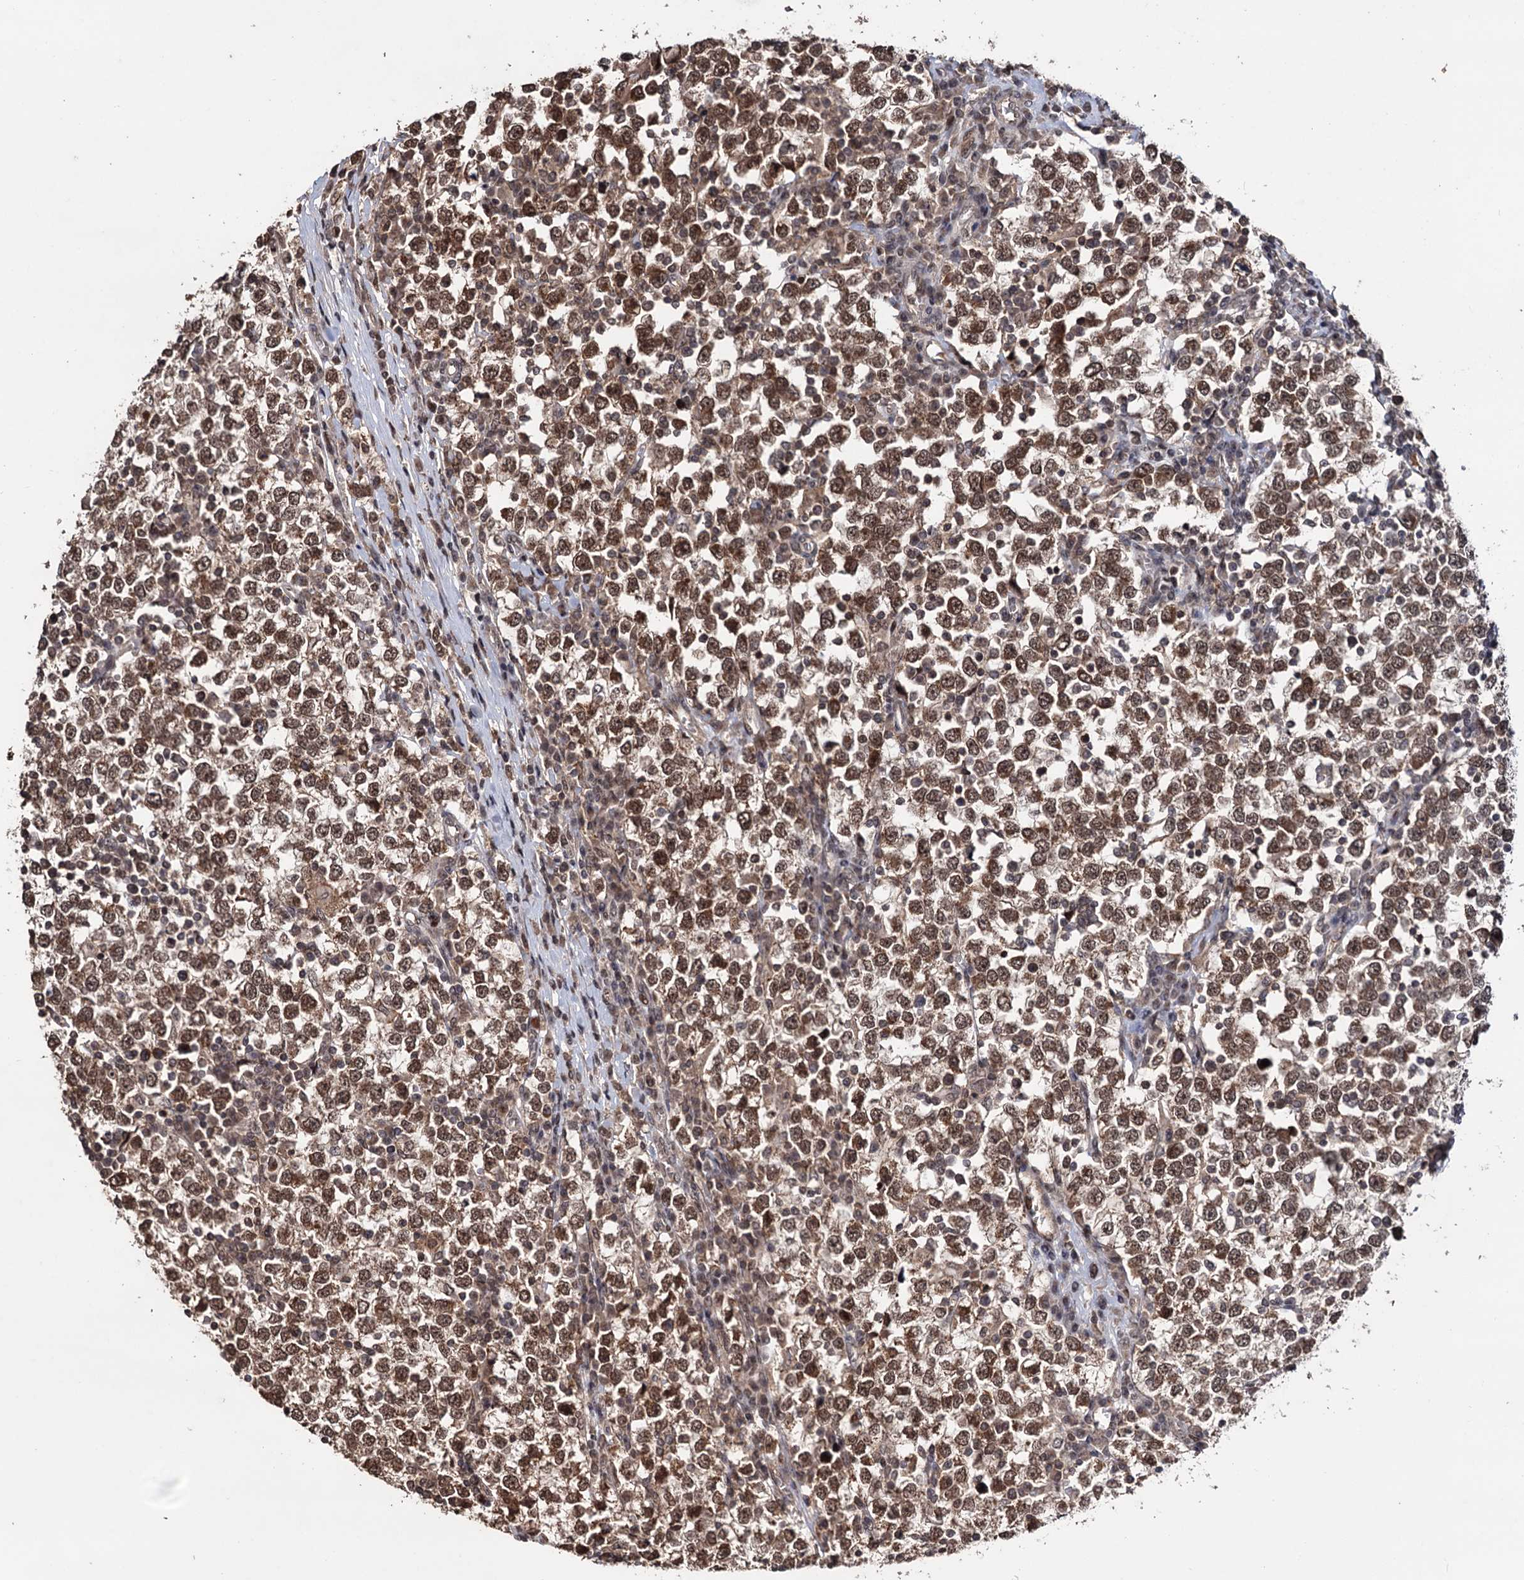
{"staining": {"intensity": "moderate", "quantity": ">75%", "location": "nuclear"}, "tissue": "testis cancer", "cell_type": "Tumor cells", "image_type": "cancer", "snomed": [{"axis": "morphology", "description": "Seminoma, NOS"}, {"axis": "topography", "description": "Testis"}], "caption": "Tumor cells demonstrate medium levels of moderate nuclear staining in about >75% of cells in human seminoma (testis).", "gene": "KLF5", "patient": {"sex": "male", "age": 65}}